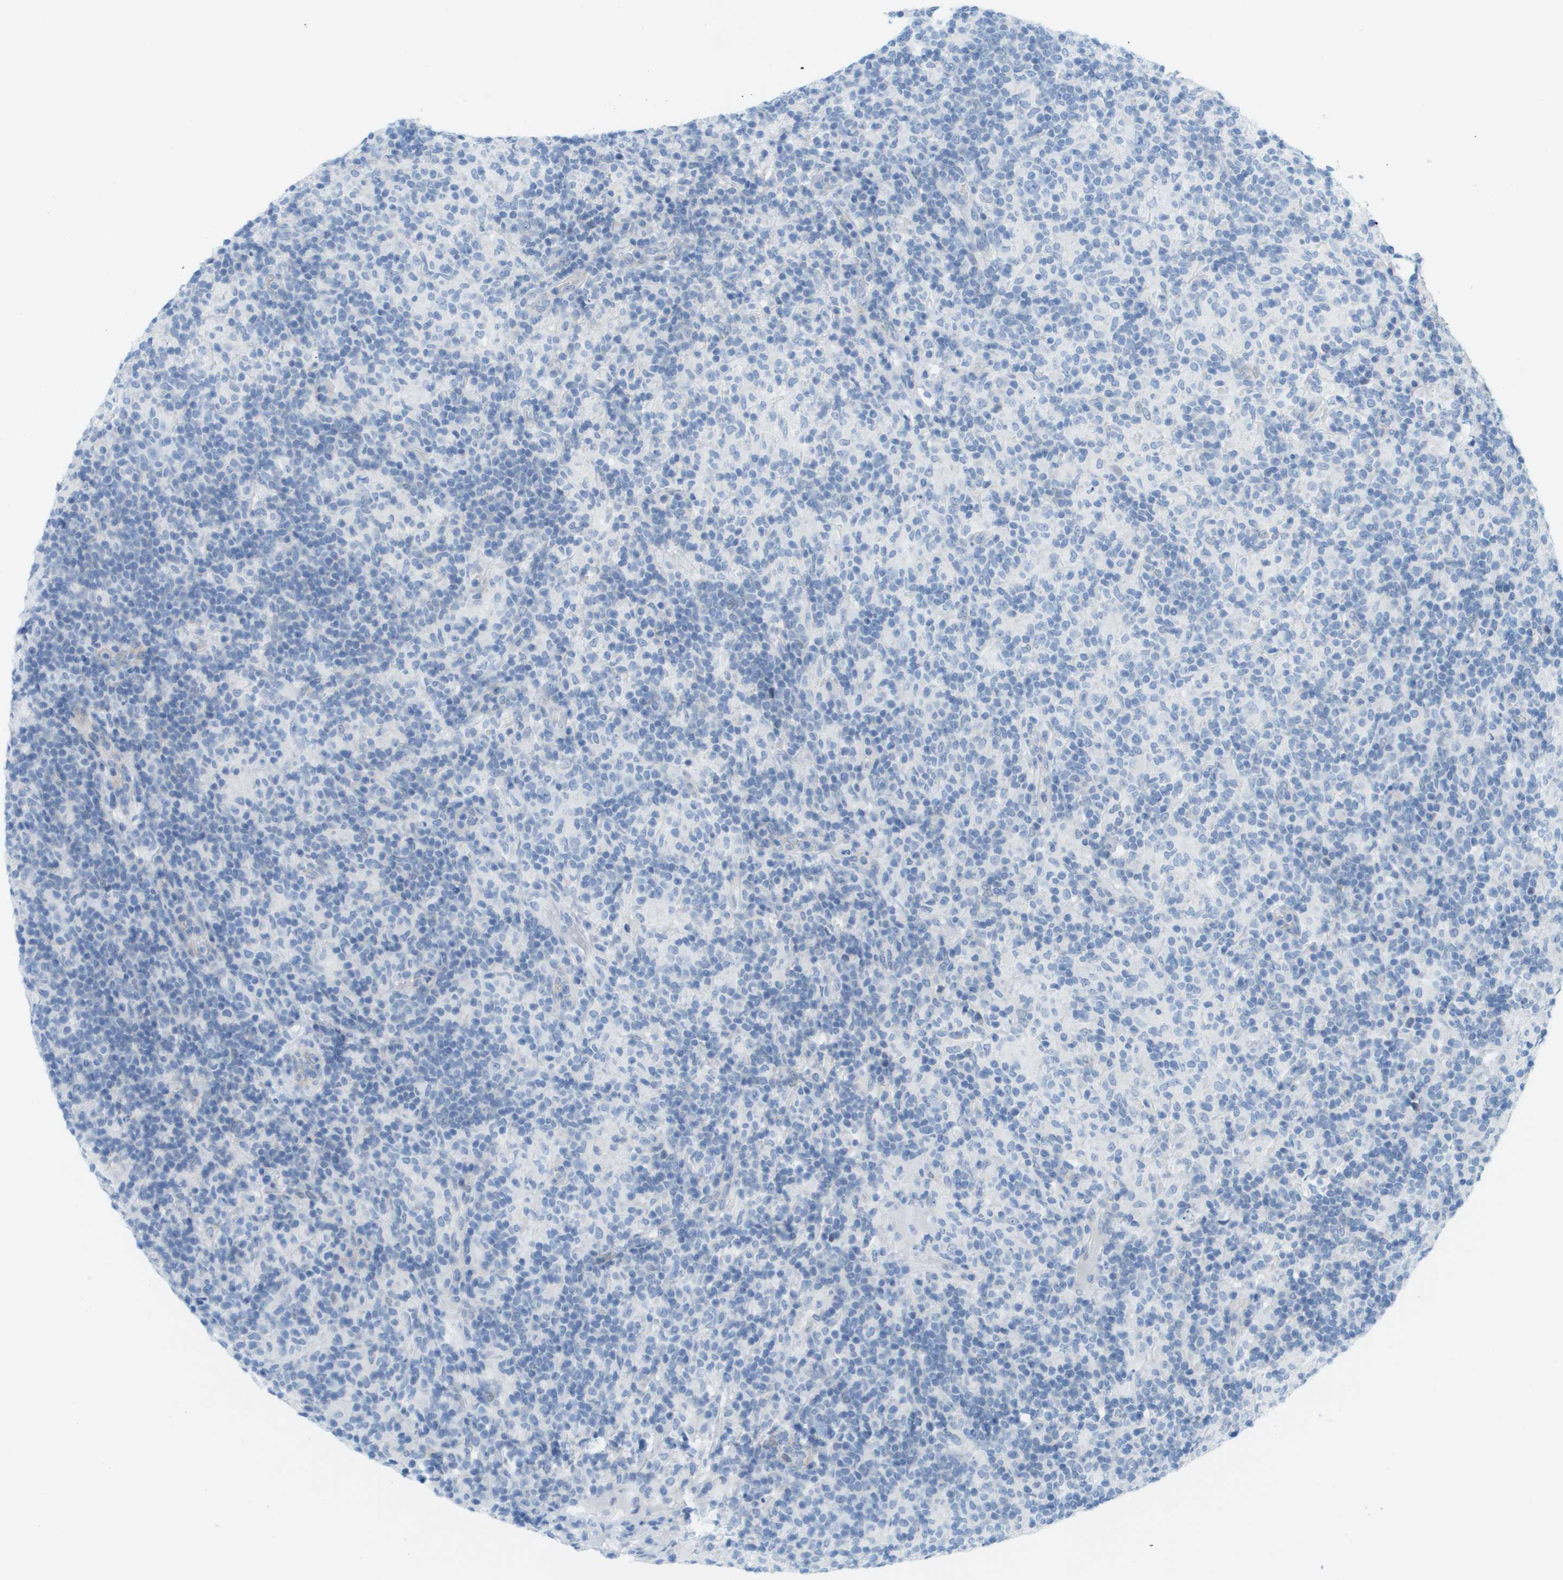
{"staining": {"intensity": "negative", "quantity": "none", "location": "none"}, "tissue": "lymphoma", "cell_type": "Tumor cells", "image_type": "cancer", "snomed": [{"axis": "morphology", "description": "Hodgkin's disease, NOS"}, {"axis": "topography", "description": "Lymph node"}], "caption": "Human lymphoma stained for a protein using immunohistochemistry (IHC) displays no positivity in tumor cells.", "gene": "CUL9", "patient": {"sex": "male", "age": 70}}